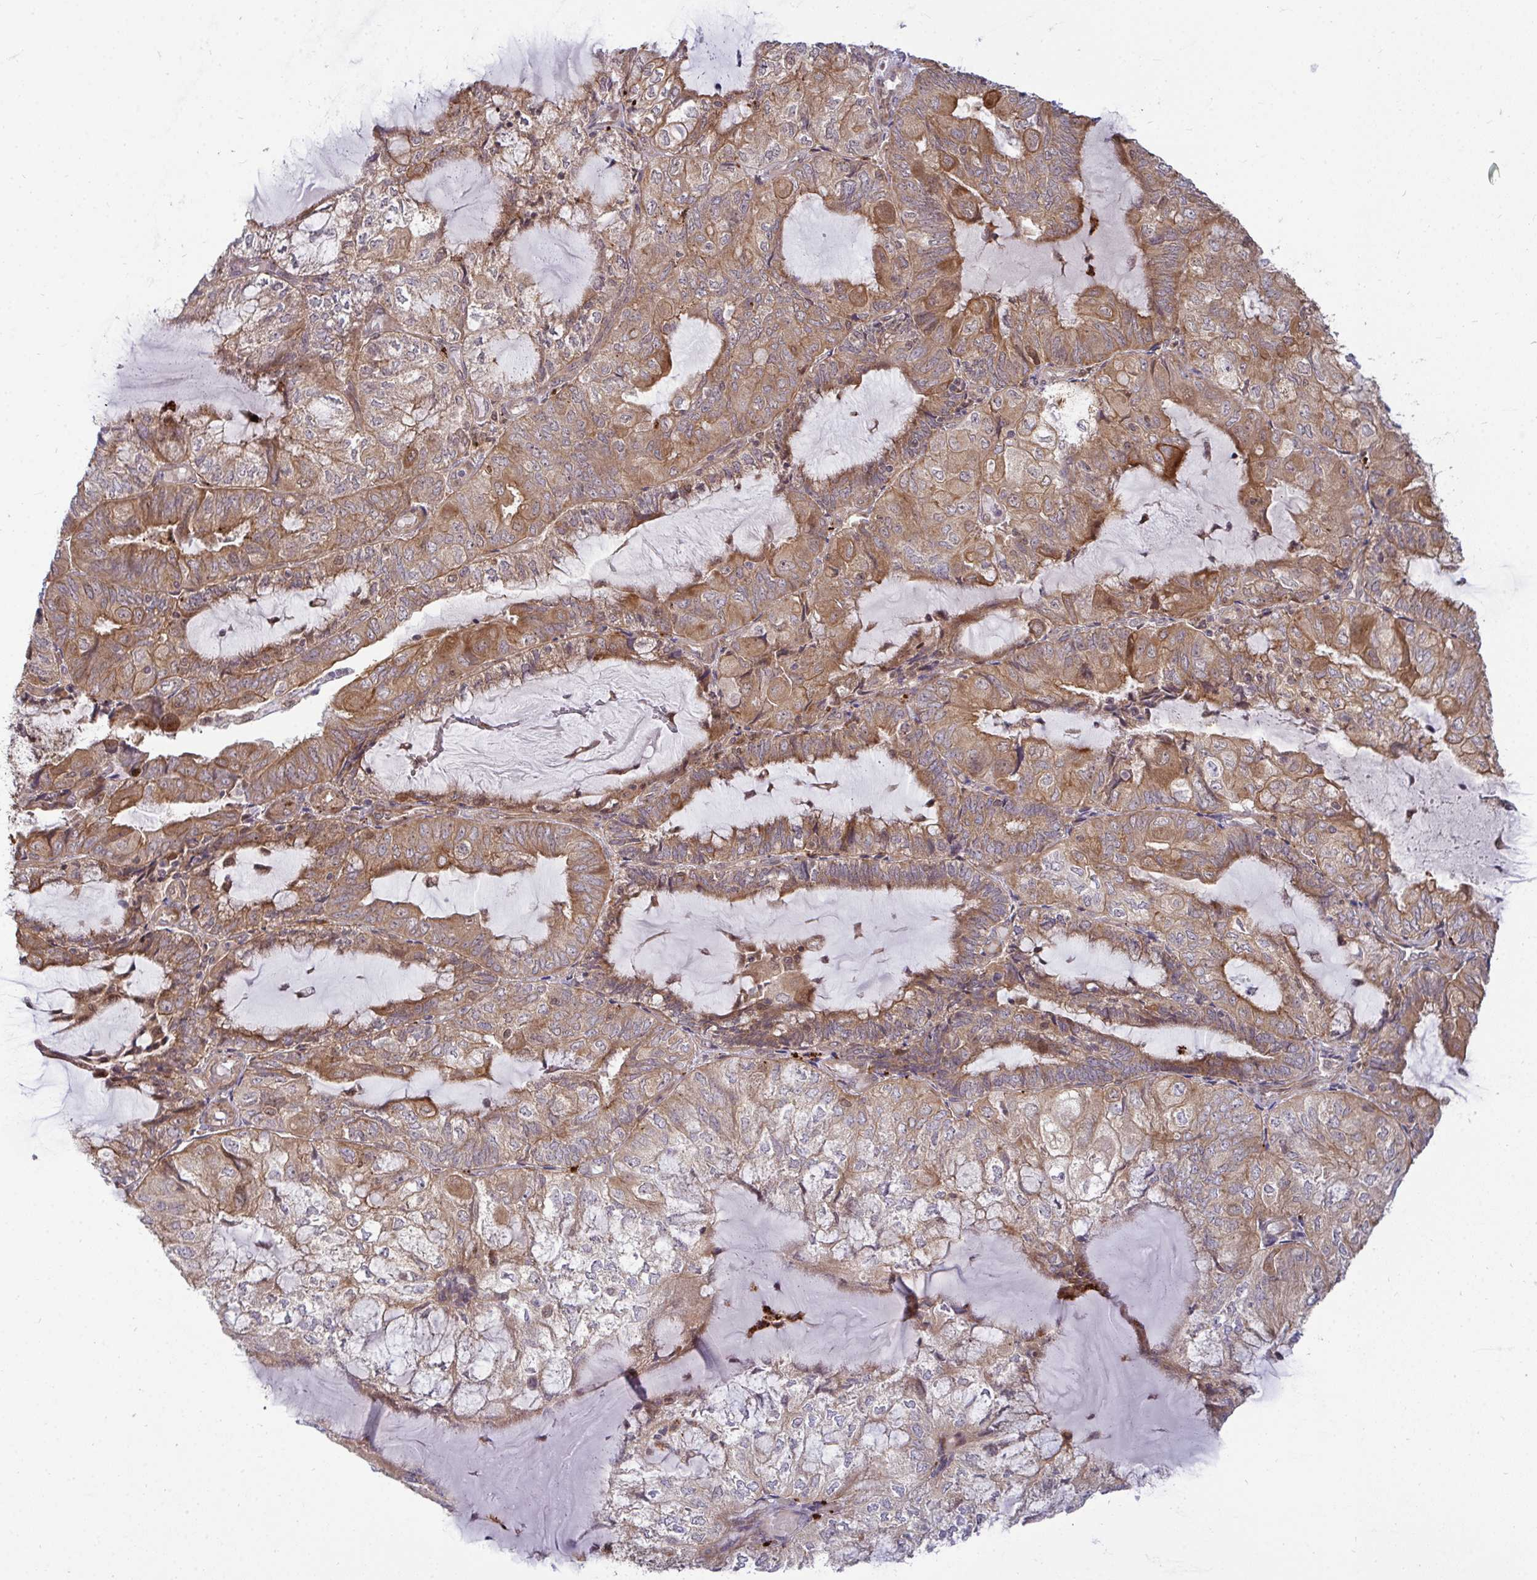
{"staining": {"intensity": "moderate", "quantity": ">75%", "location": "cytoplasmic/membranous"}, "tissue": "endometrial cancer", "cell_type": "Tumor cells", "image_type": "cancer", "snomed": [{"axis": "morphology", "description": "Adenocarcinoma, NOS"}, {"axis": "topography", "description": "Endometrium"}], "caption": "IHC photomicrograph of neoplastic tissue: endometrial adenocarcinoma stained using immunohistochemistry demonstrates medium levels of moderate protein expression localized specifically in the cytoplasmic/membranous of tumor cells, appearing as a cytoplasmic/membranous brown color.", "gene": "TRIM44", "patient": {"sex": "female", "age": 81}}